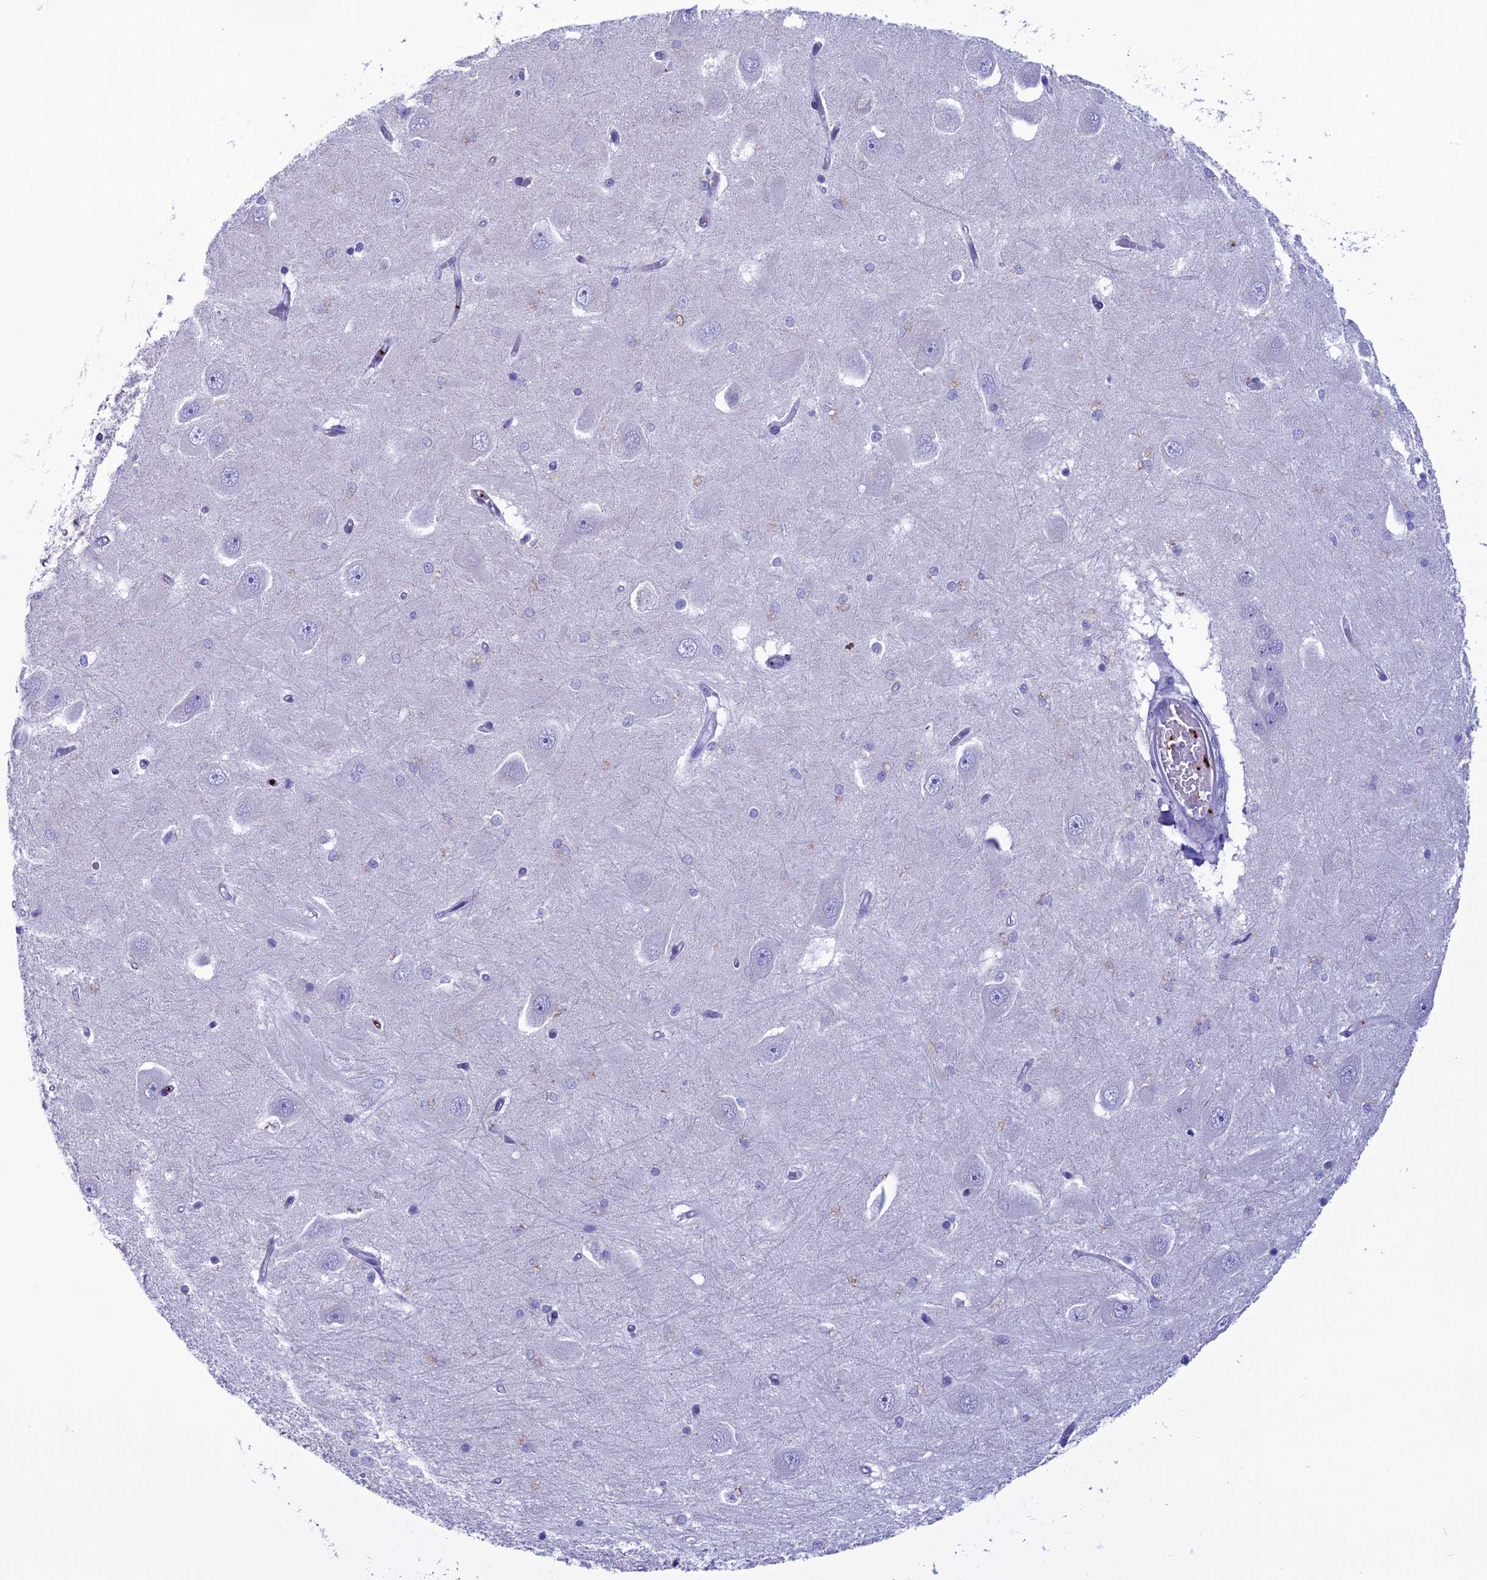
{"staining": {"intensity": "negative", "quantity": "none", "location": "none"}, "tissue": "hippocampus", "cell_type": "Glial cells", "image_type": "normal", "snomed": [{"axis": "morphology", "description": "Normal tissue, NOS"}, {"axis": "topography", "description": "Hippocampus"}], "caption": "IHC image of unremarkable hippocampus stained for a protein (brown), which exhibits no positivity in glial cells.", "gene": "C21orf140", "patient": {"sex": "male", "age": 45}}